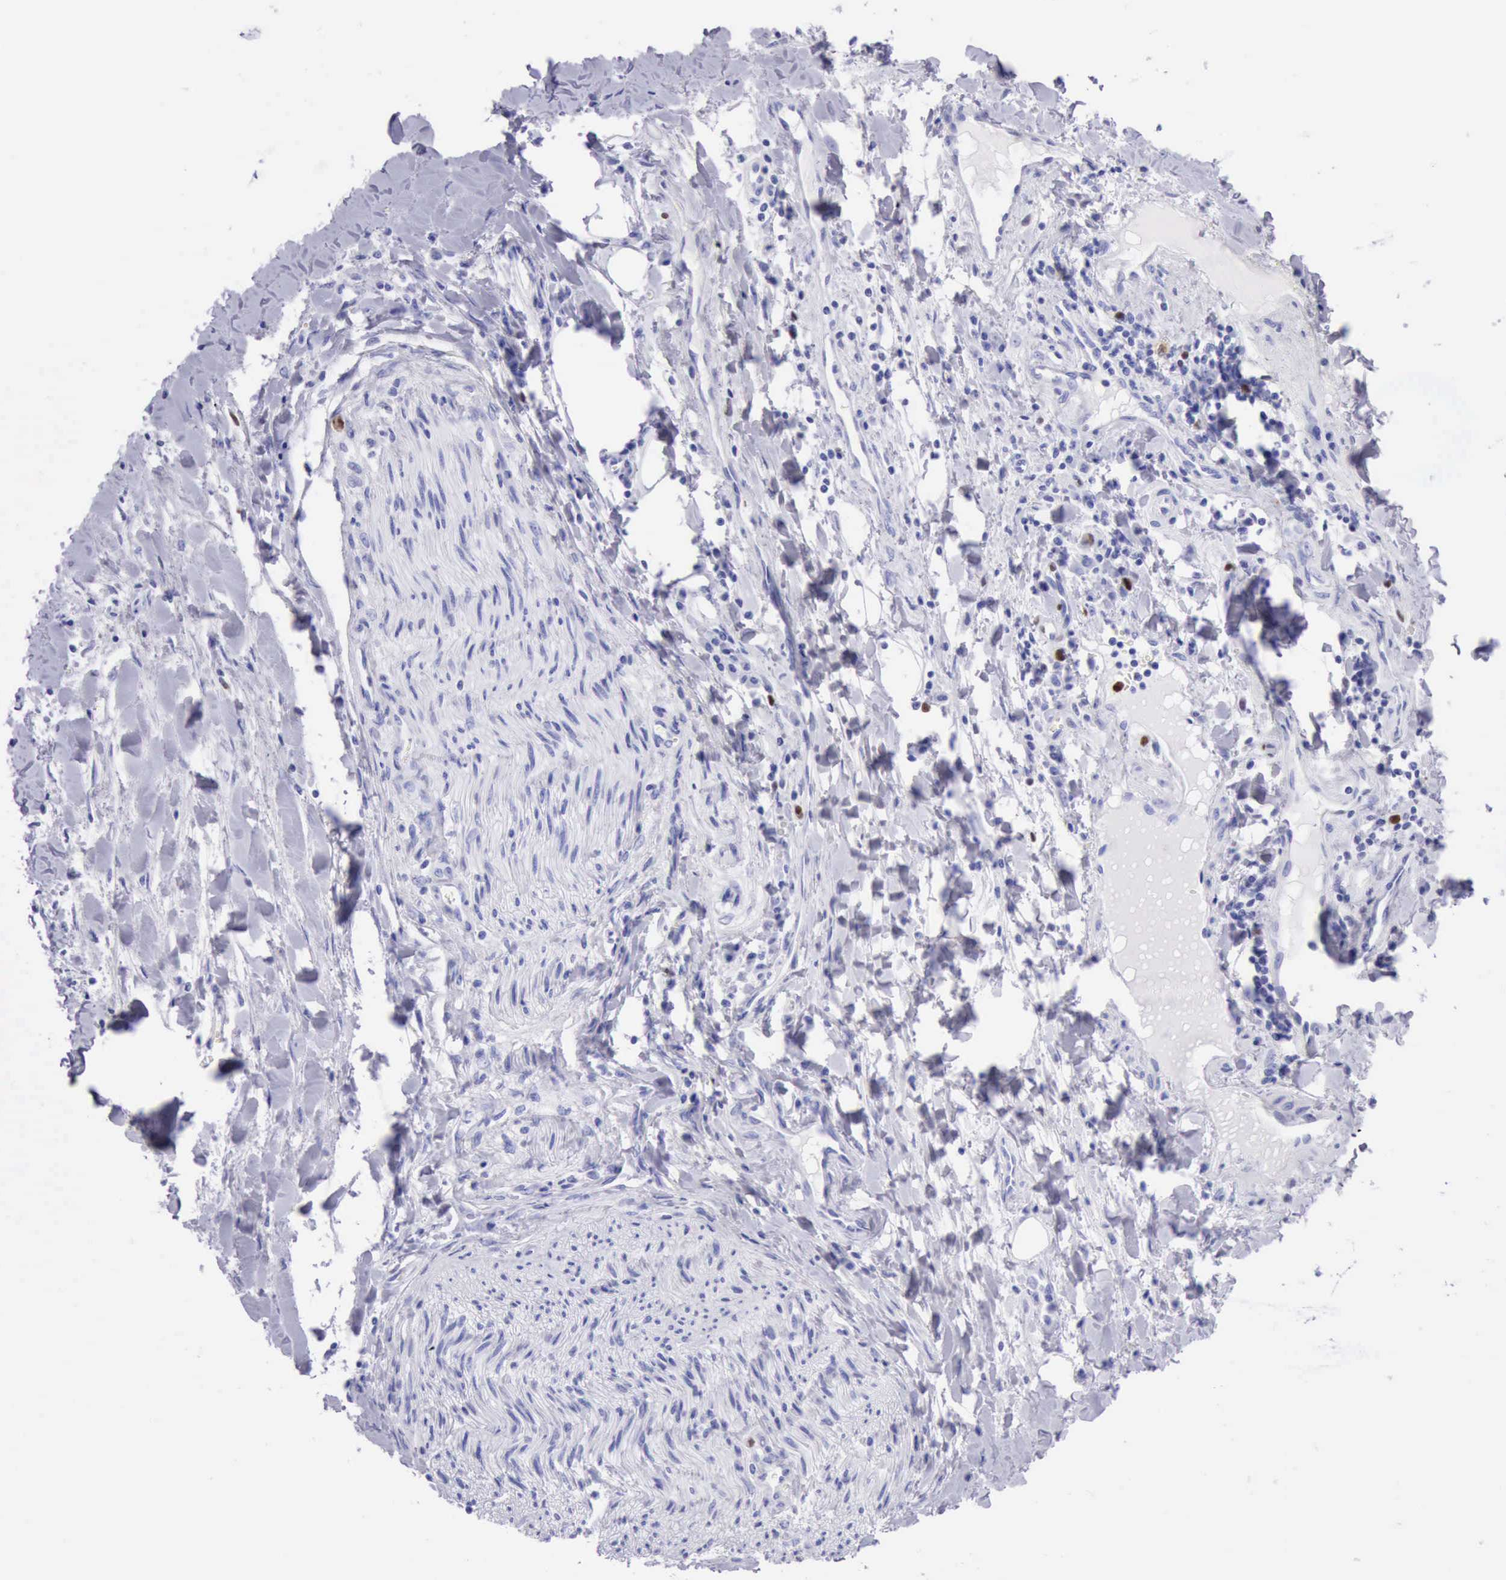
{"staining": {"intensity": "moderate", "quantity": "<25%", "location": "nuclear"}, "tissue": "liver cancer", "cell_type": "Tumor cells", "image_type": "cancer", "snomed": [{"axis": "morphology", "description": "Cholangiocarcinoma"}, {"axis": "topography", "description": "Liver"}], "caption": "Protein expression by IHC exhibits moderate nuclear positivity in about <25% of tumor cells in liver cancer (cholangiocarcinoma).", "gene": "MCM2", "patient": {"sex": "male", "age": 57}}